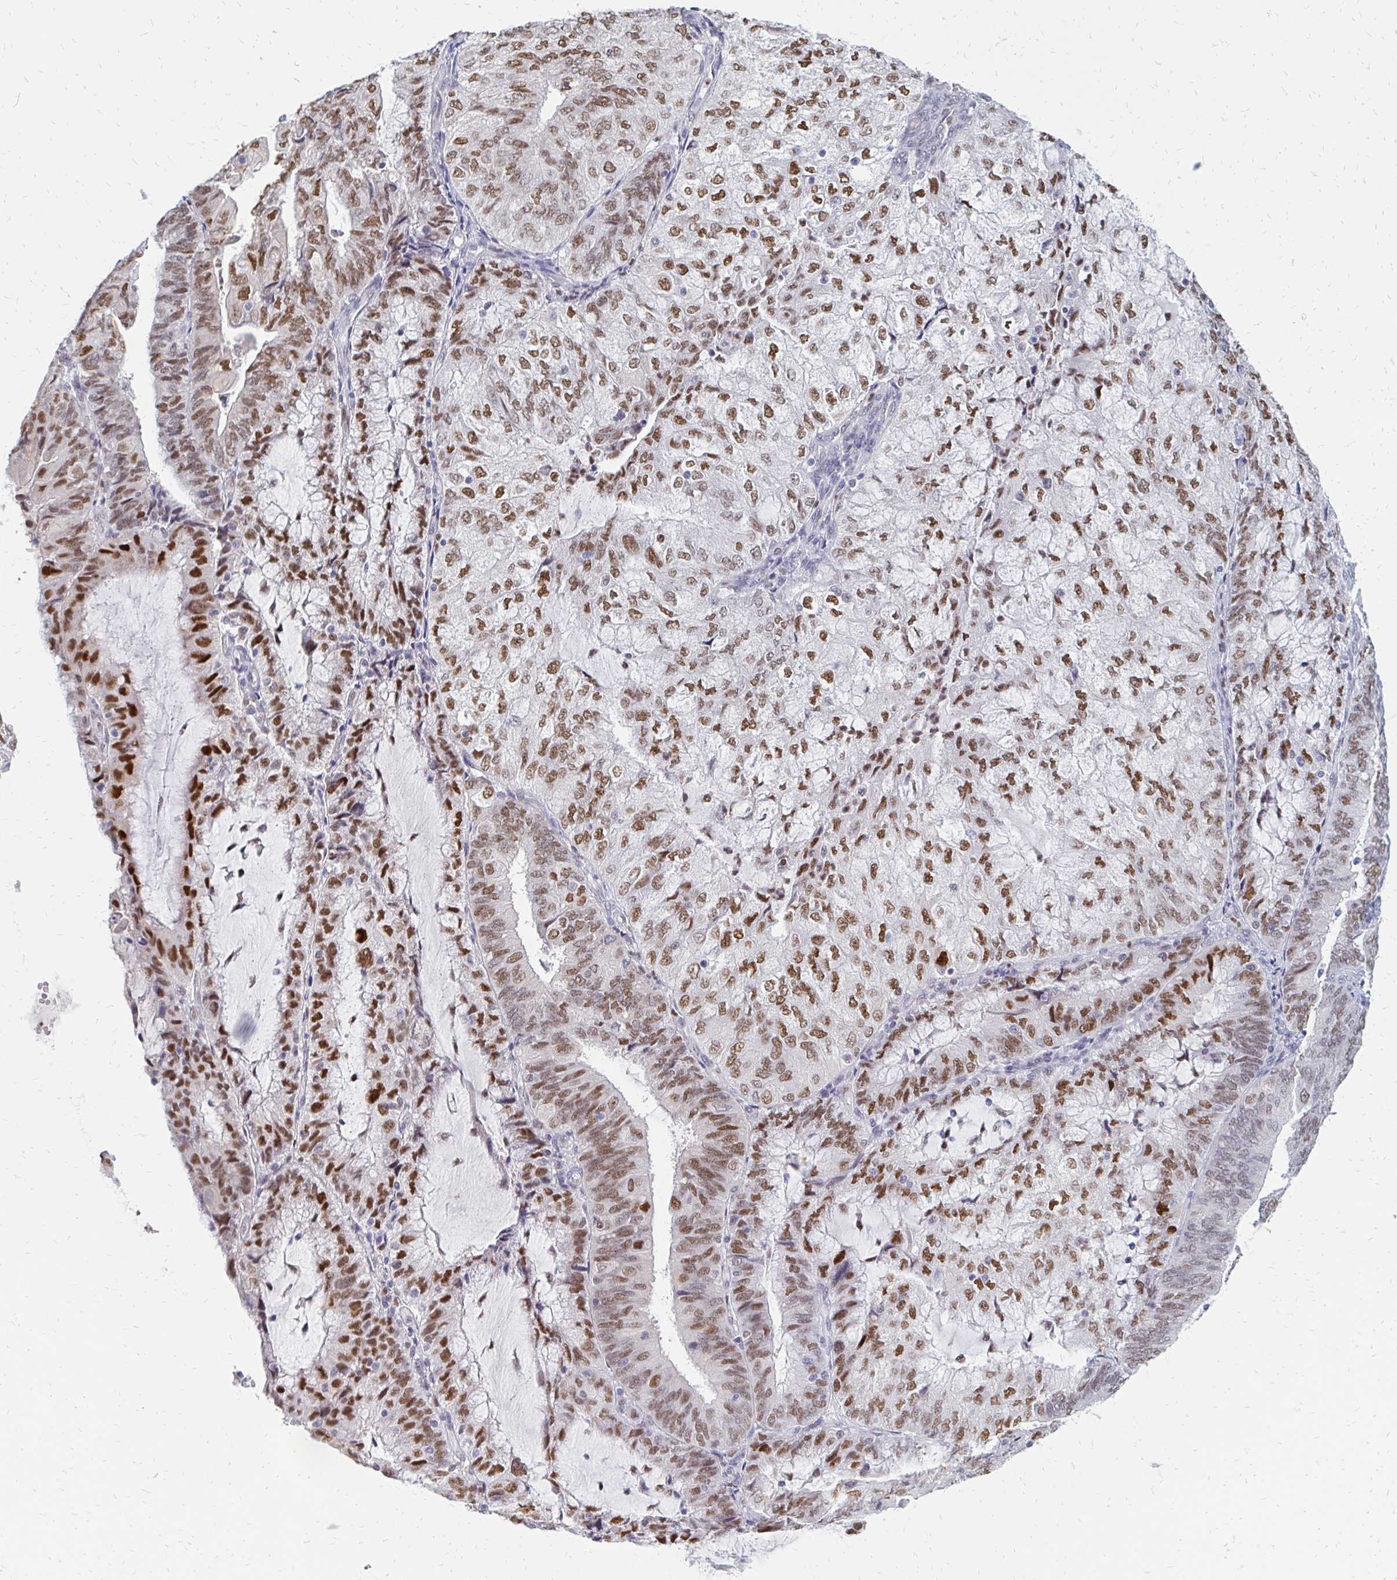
{"staining": {"intensity": "moderate", "quantity": ">75%", "location": "nuclear"}, "tissue": "endometrial cancer", "cell_type": "Tumor cells", "image_type": "cancer", "snomed": [{"axis": "morphology", "description": "Adenocarcinoma, NOS"}, {"axis": "topography", "description": "Endometrium"}], "caption": "Immunohistochemical staining of endometrial cancer (adenocarcinoma) displays medium levels of moderate nuclear protein positivity in approximately >75% of tumor cells.", "gene": "PLK3", "patient": {"sex": "female", "age": 81}}